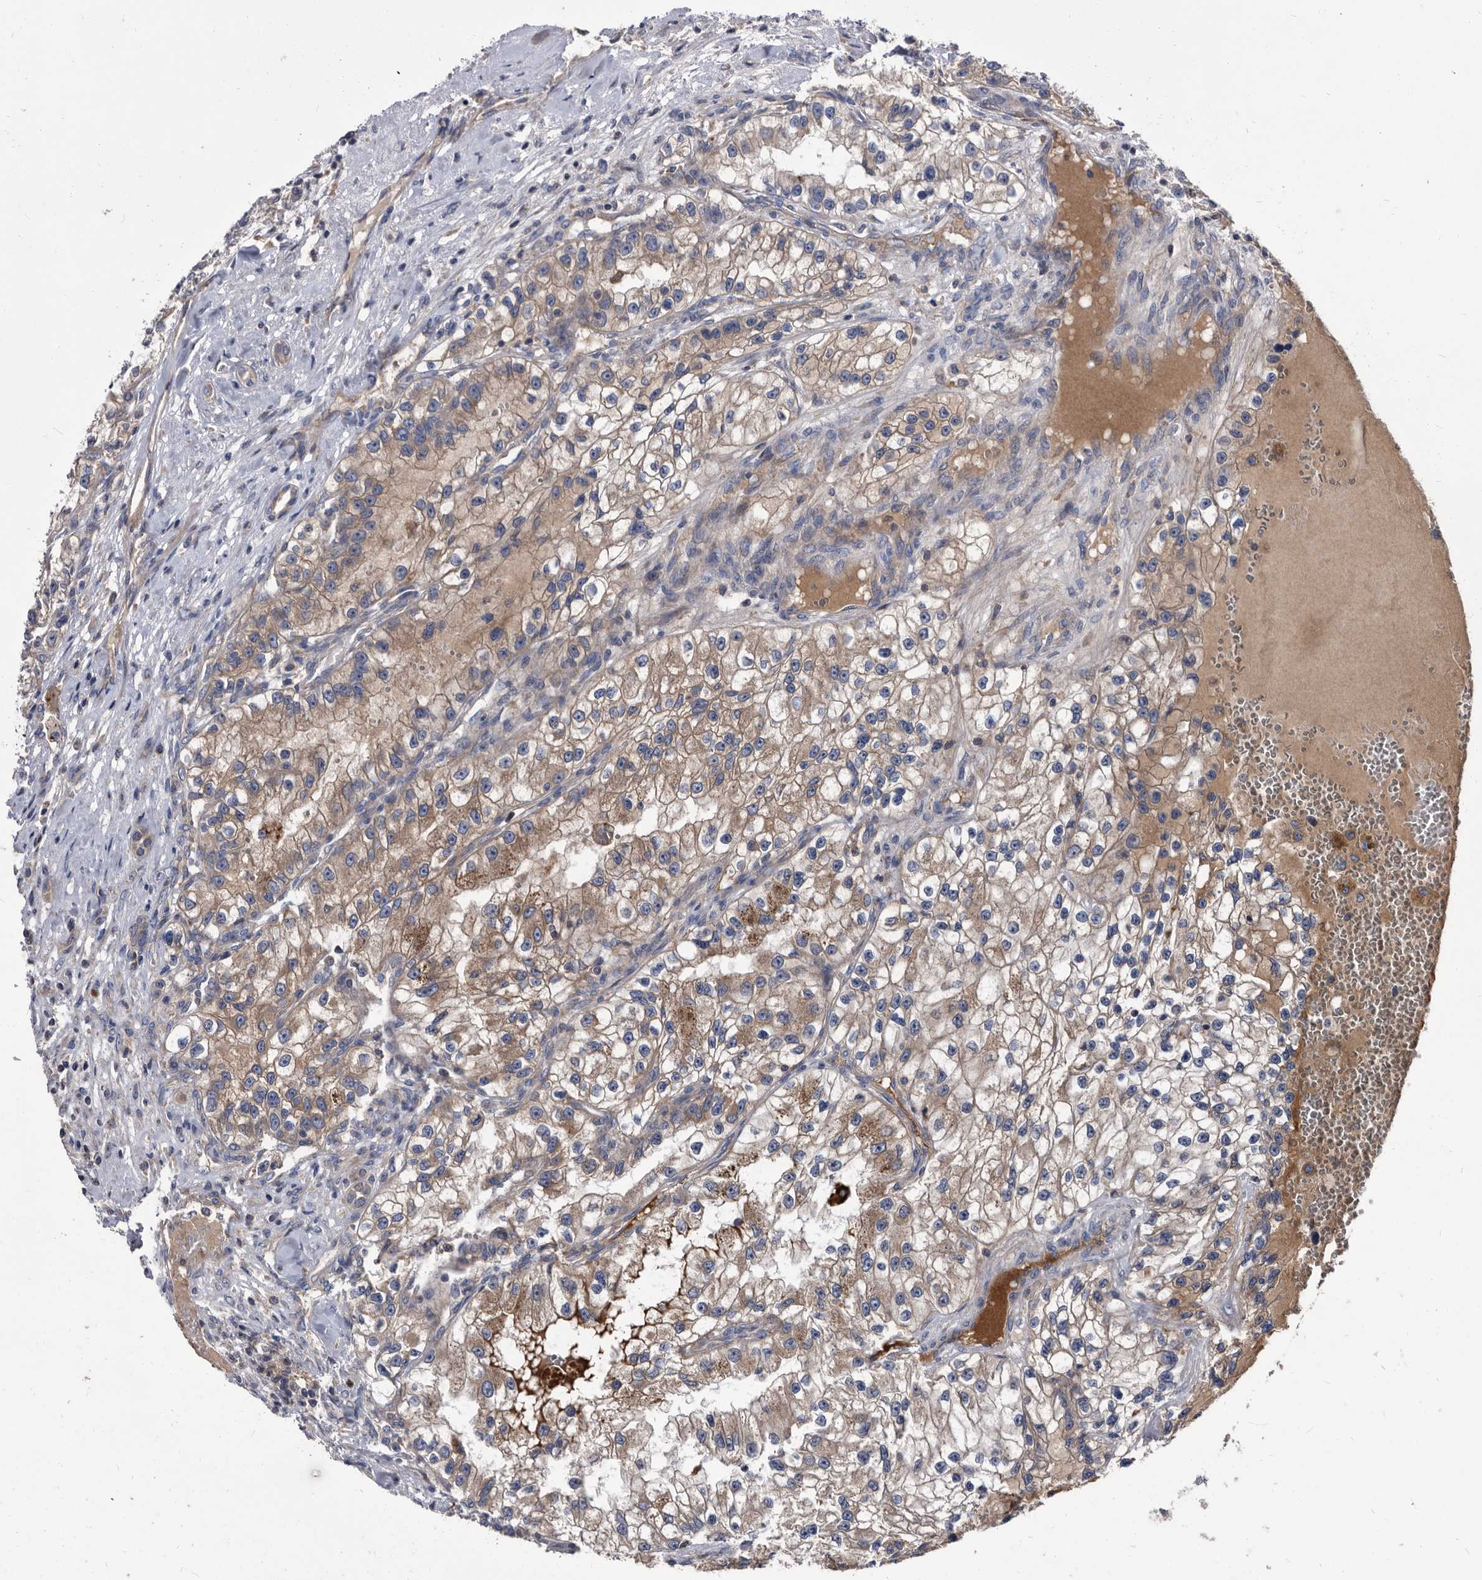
{"staining": {"intensity": "moderate", "quantity": ">75%", "location": "cytoplasmic/membranous"}, "tissue": "renal cancer", "cell_type": "Tumor cells", "image_type": "cancer", "snomed": [{"axis": "morphology", "description": "Adenocarcinoma, NOS"}, {"axis": "topography", "description": "Kidney"}], "caption": "Human renal cancer (adenocarcinoma) stained with a brown dye shows moderate cytoplasmic/membranous positive positivity in approximately >75% of tumor cells.", "gene": "DTNBP1", "patient": {"sex": "female", "age": 57}}